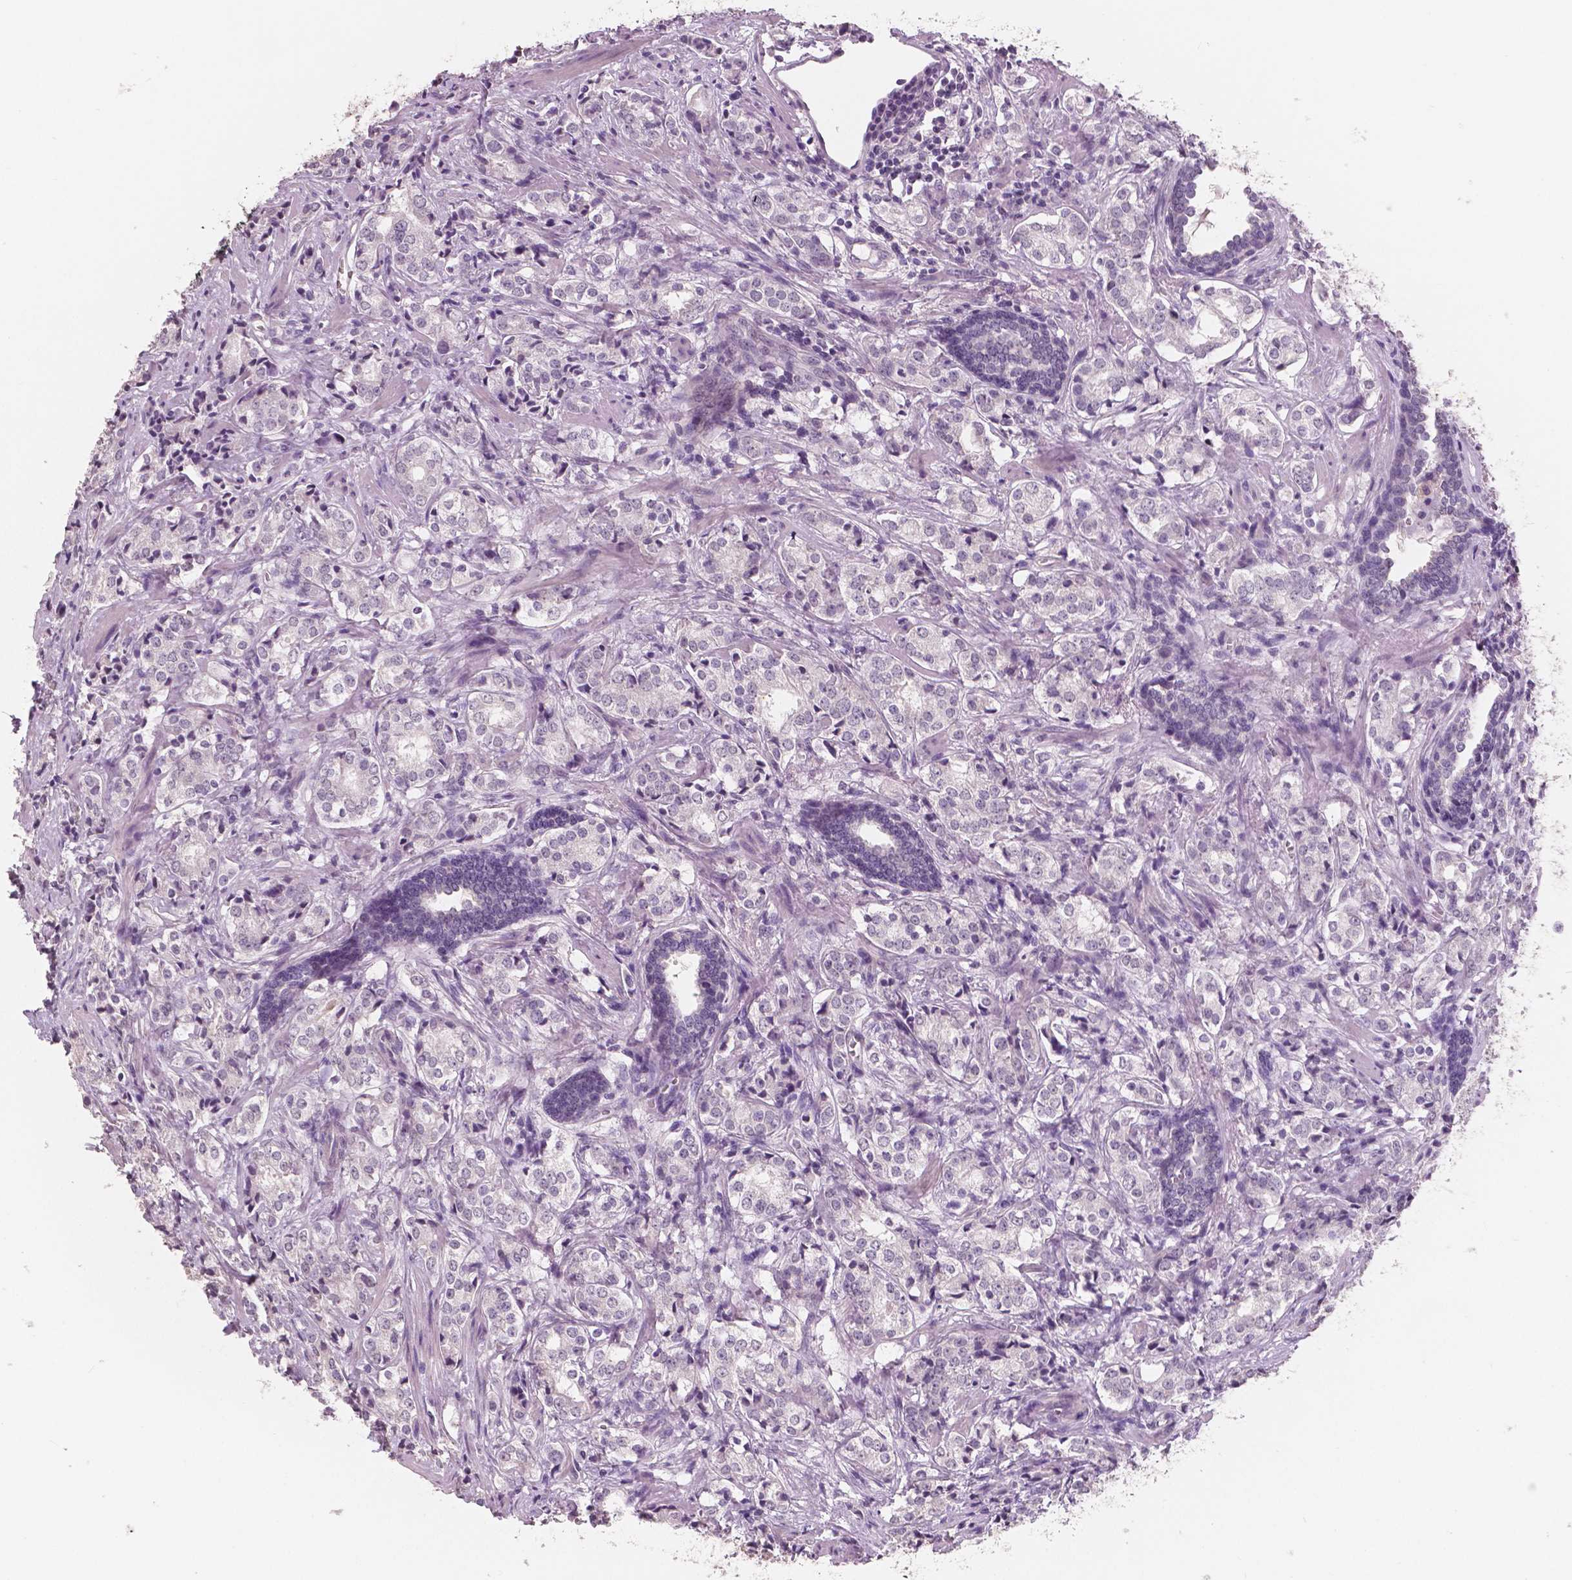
{"staining": {"intensity": "negative", "quantity": "none", "location": "none"}, "tissue": "prostate cancer", "cell_type": "Tumor cells", "image_type": "cancer", "snomed": [{"axis": "morphology", "description": "Adenocarcinoma, NOS"}, {"axis": "topography", "description": "Prostate and seminal vesicle, NOS"}], "caption": "Immunohistochemistry of prostate cancer (adenocarcinoma) exhibits no staining in tumor cells. (DAB (3,3'-diaminobenzidine) IHC with hematoxylin counter stain).", "gene": "NECAB1", "patient": {"sex": "male", "age": 63}}